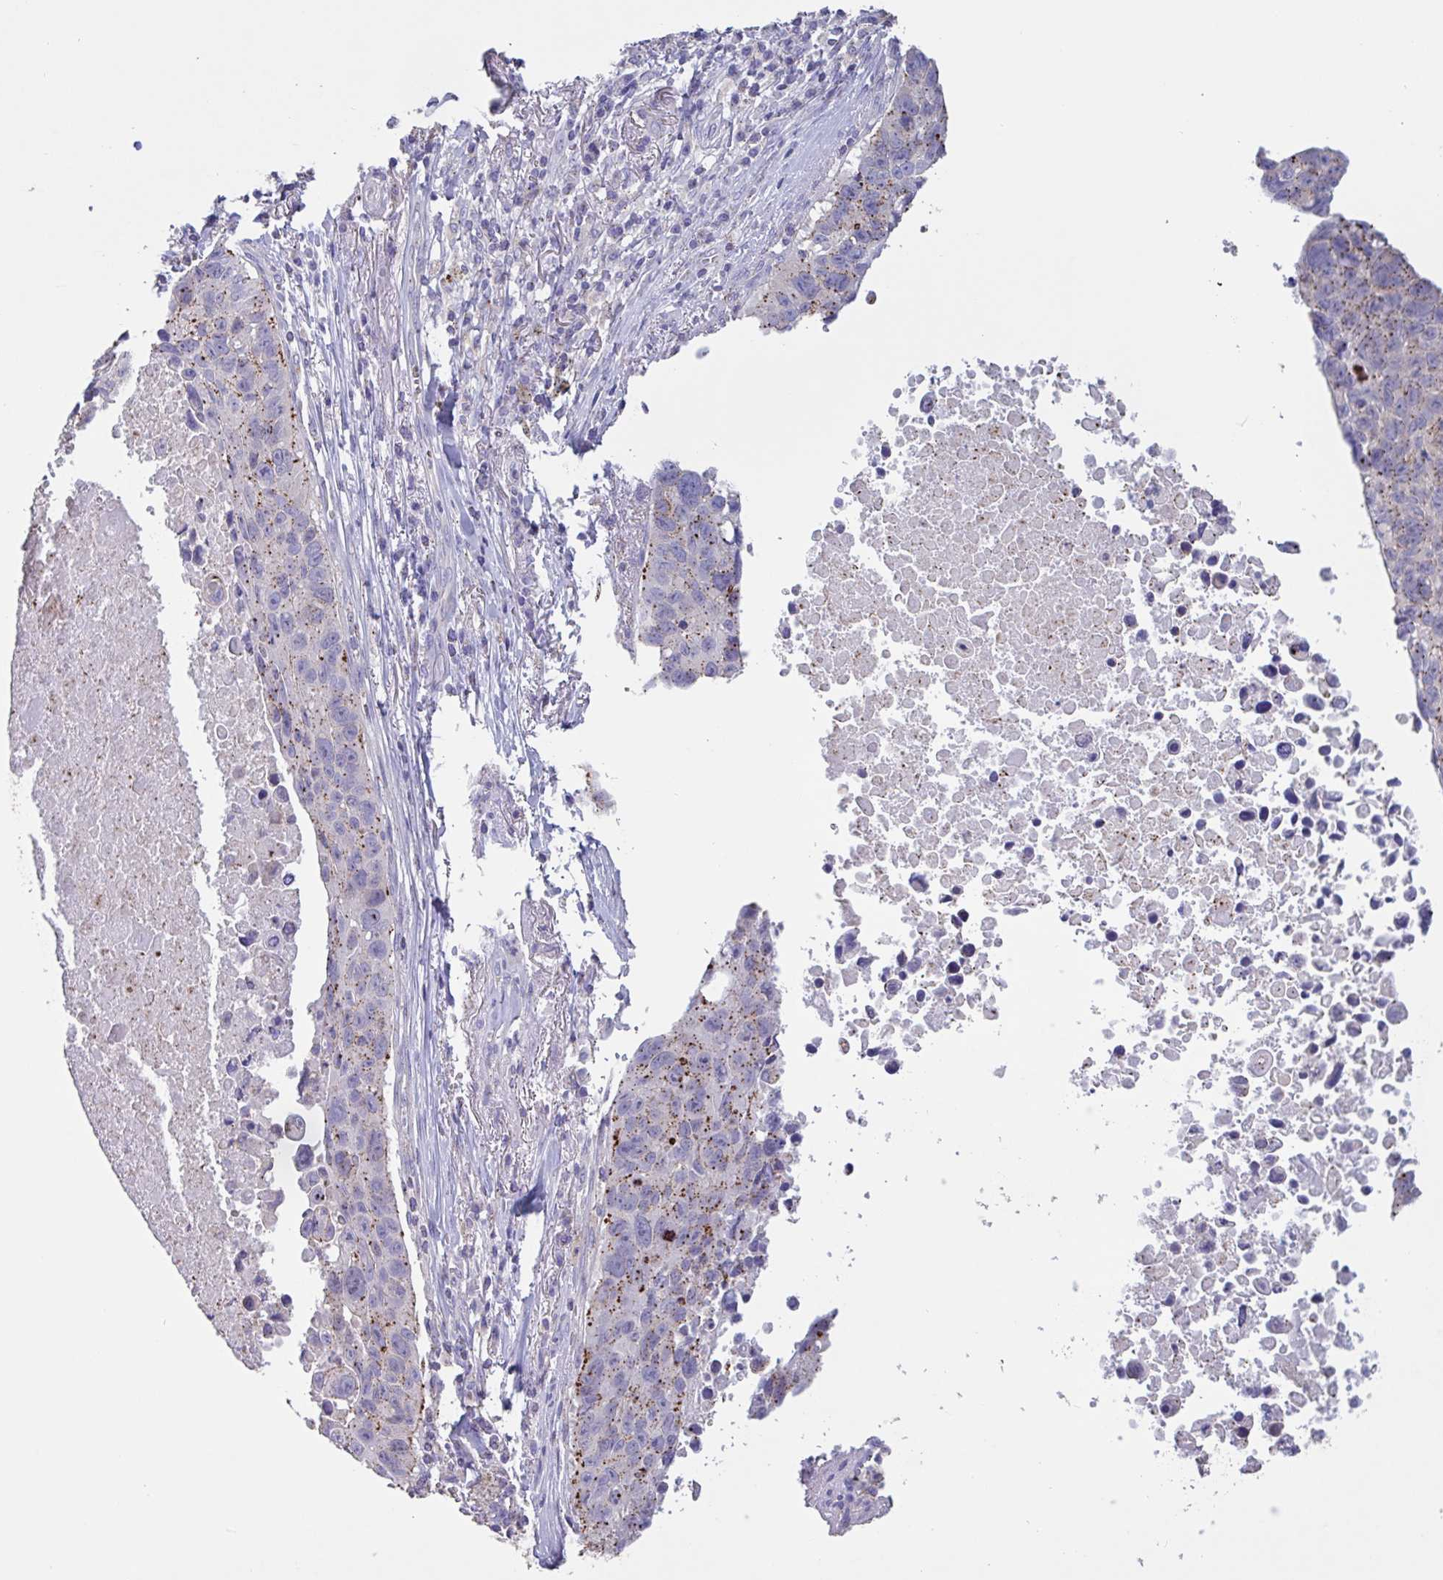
{"staining": {"intensity": "moderate", "quantity": ">75%", "location": "cytoplasmic/membranous"}, "tissue": "lung cancer", "cell_type": "Tumor cells", "image_type": "cancer", "snomed": [{"axis": "morphology", "description": "Squamous cell carcinoma, NOS"}, {"axis": "topography", "description": "Lung"}], "caption": "Brown immunohistochemical staining in lung cancer displays moderate cytoplasmic/membranous expression in approximately >75% of tumor cells. Nuclei are stained in blue.", "gene": "CHMP5", "patient": {"sex": "male", "age": 66}}